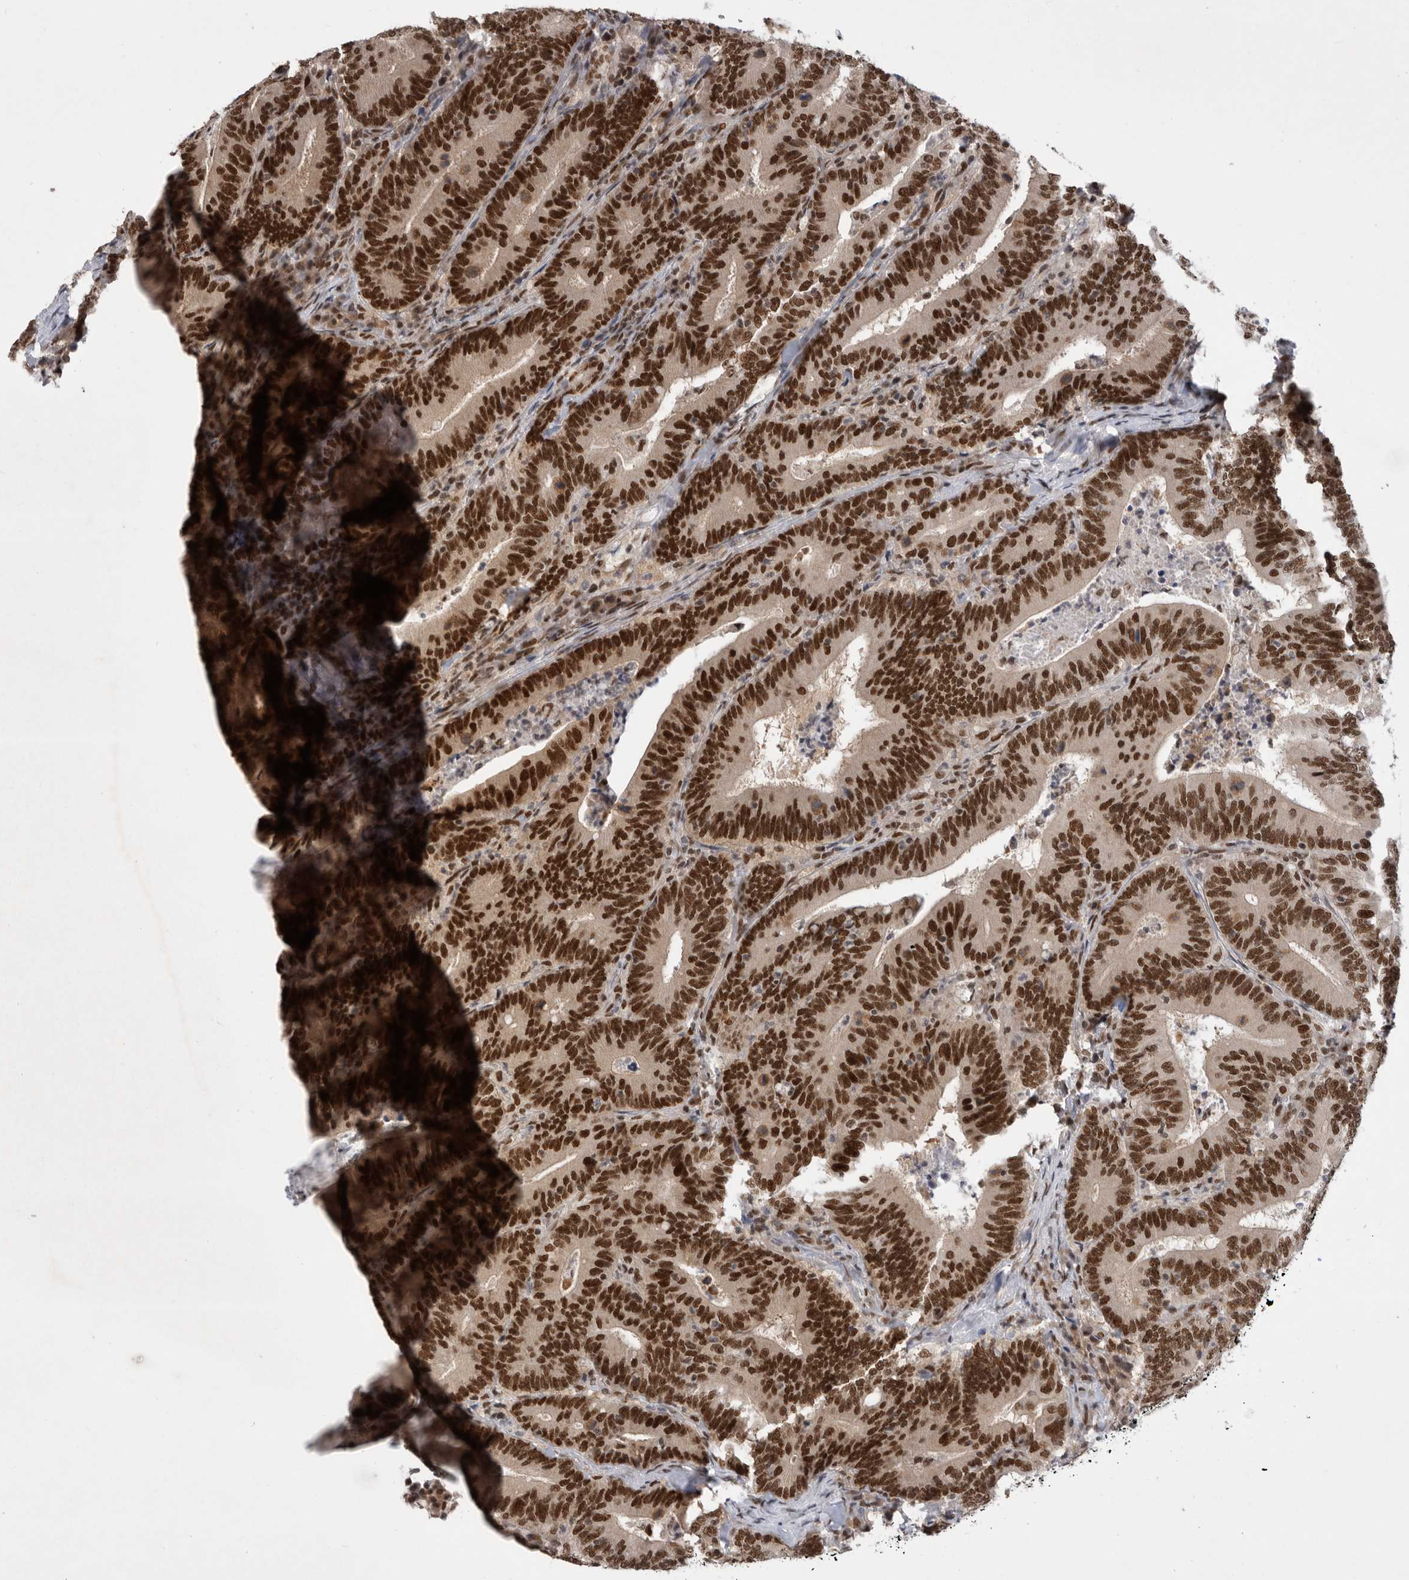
{"staining": {"intensity": "strong", "quantity": ">75%", "location": "nuclear"}, "tissue": "colorectal cancer", "cell_type": "Tumor cells", "image_type": "cancer", "snomed": [{"axis": "morphology", "description": "Adenocarcinoma, NOS"}, {"axis": "topography", "description": "Colon"}], "caption": "The immunohistochemical stain labels strong nuclear positivity in tumor cells of colorectal cancer (adenocarcinoma) tissue.", "gene": "ZNF830", "patient": {"sex": "female", "age": 66}}